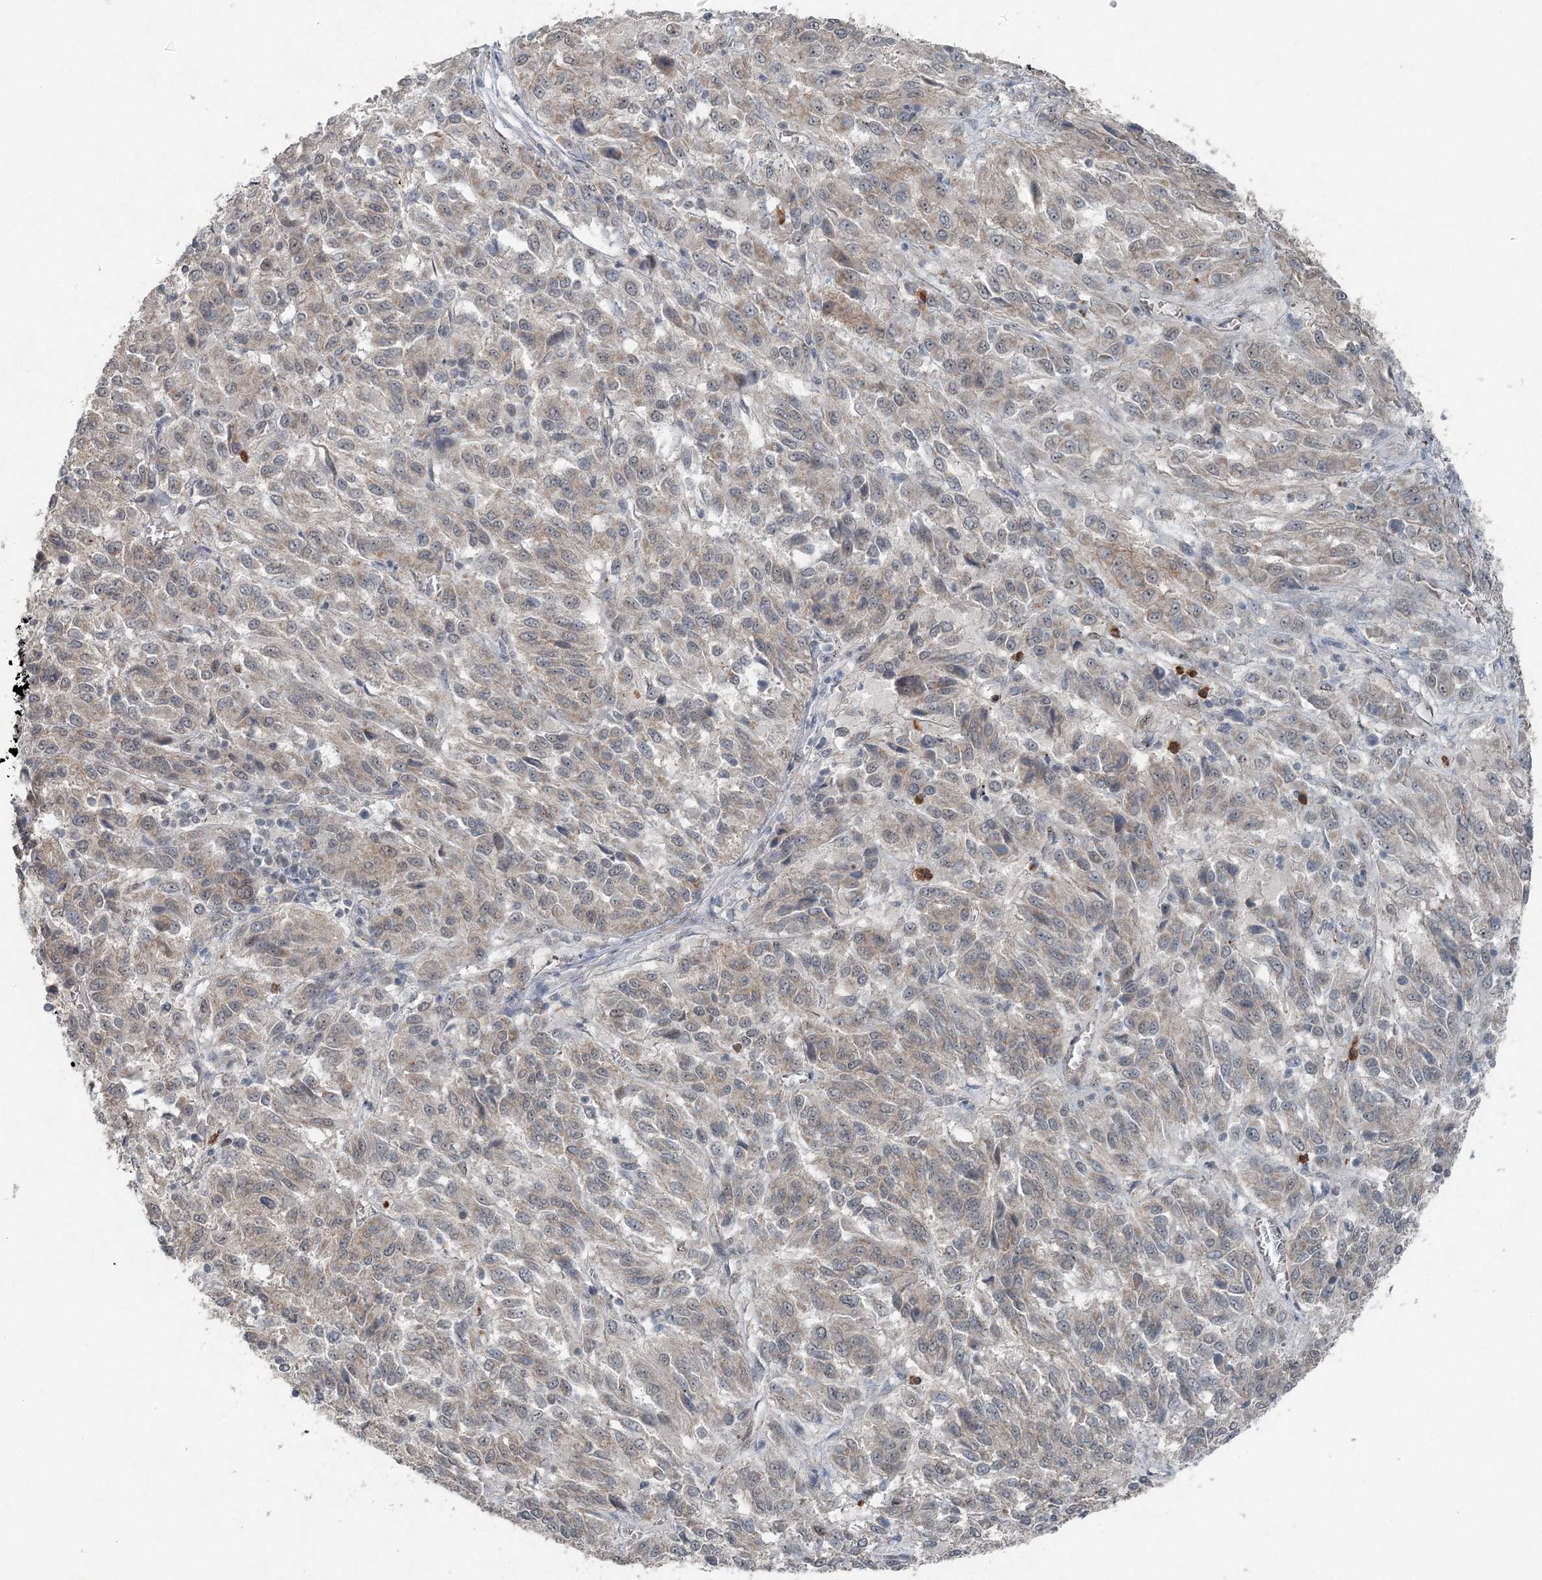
{"staining": {"intensity": "weak", "quantity": "<25%", "location": "cytoplasmic/membranous"}, "tissue": "melanoma", "cell_type": "Tumor cells", "image_type": "cancer", "snomed": [{"axis": "morphology", "description": "Malignant melanoma, Metastatic site"}, {"axis": "topography", "description": "Lung"}], "caption": "Immunohistochemical staining of human malignant melanoma (metastatic site) exhibits no significant expression in tumor cells.", "gene": "VSIG2", "patient": {"sex": "male", "age": 64}}